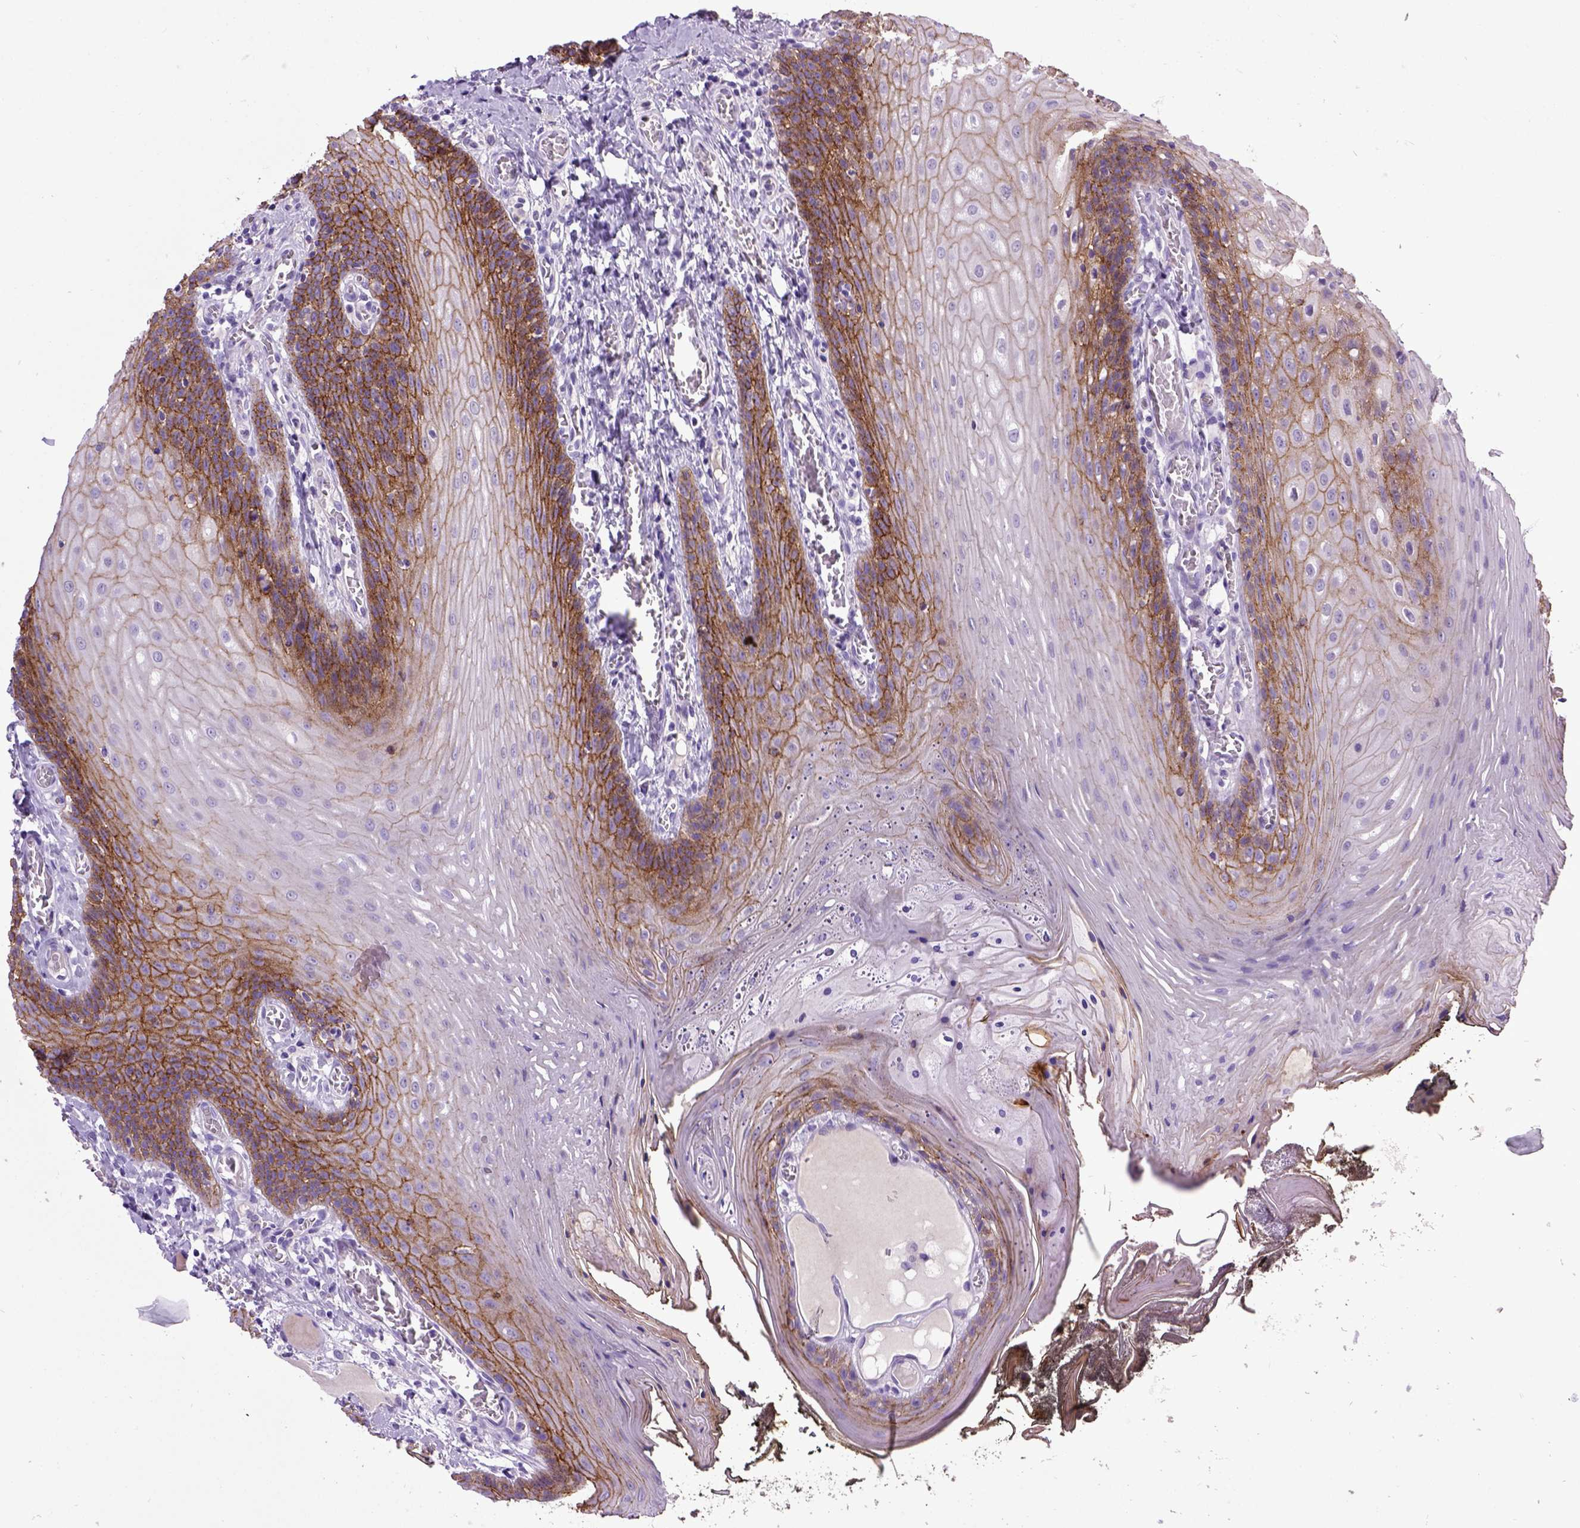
{"staining": {"intensity": "strong", "quantity": "25%-75%", "location": "cytoplasmic/membranous"}, "tissue": "oral mucosa", "cell_type": "Squamous epithelial cells", "image_type": "normal", "snomed": [{"axis": "morphology", "description": "Normal tissue, NOS"}, {"axis": "topography", "description": "Oral tissue"}], "caption": "Normal oral mucosa shows strong cytoplasmic/membranous staining in approximately 25%-75% of squamous epithelial cells, visualized by immunohistochemistry.", "gene": "CDH1", "patient": {"sex": "male", "age": 9}}